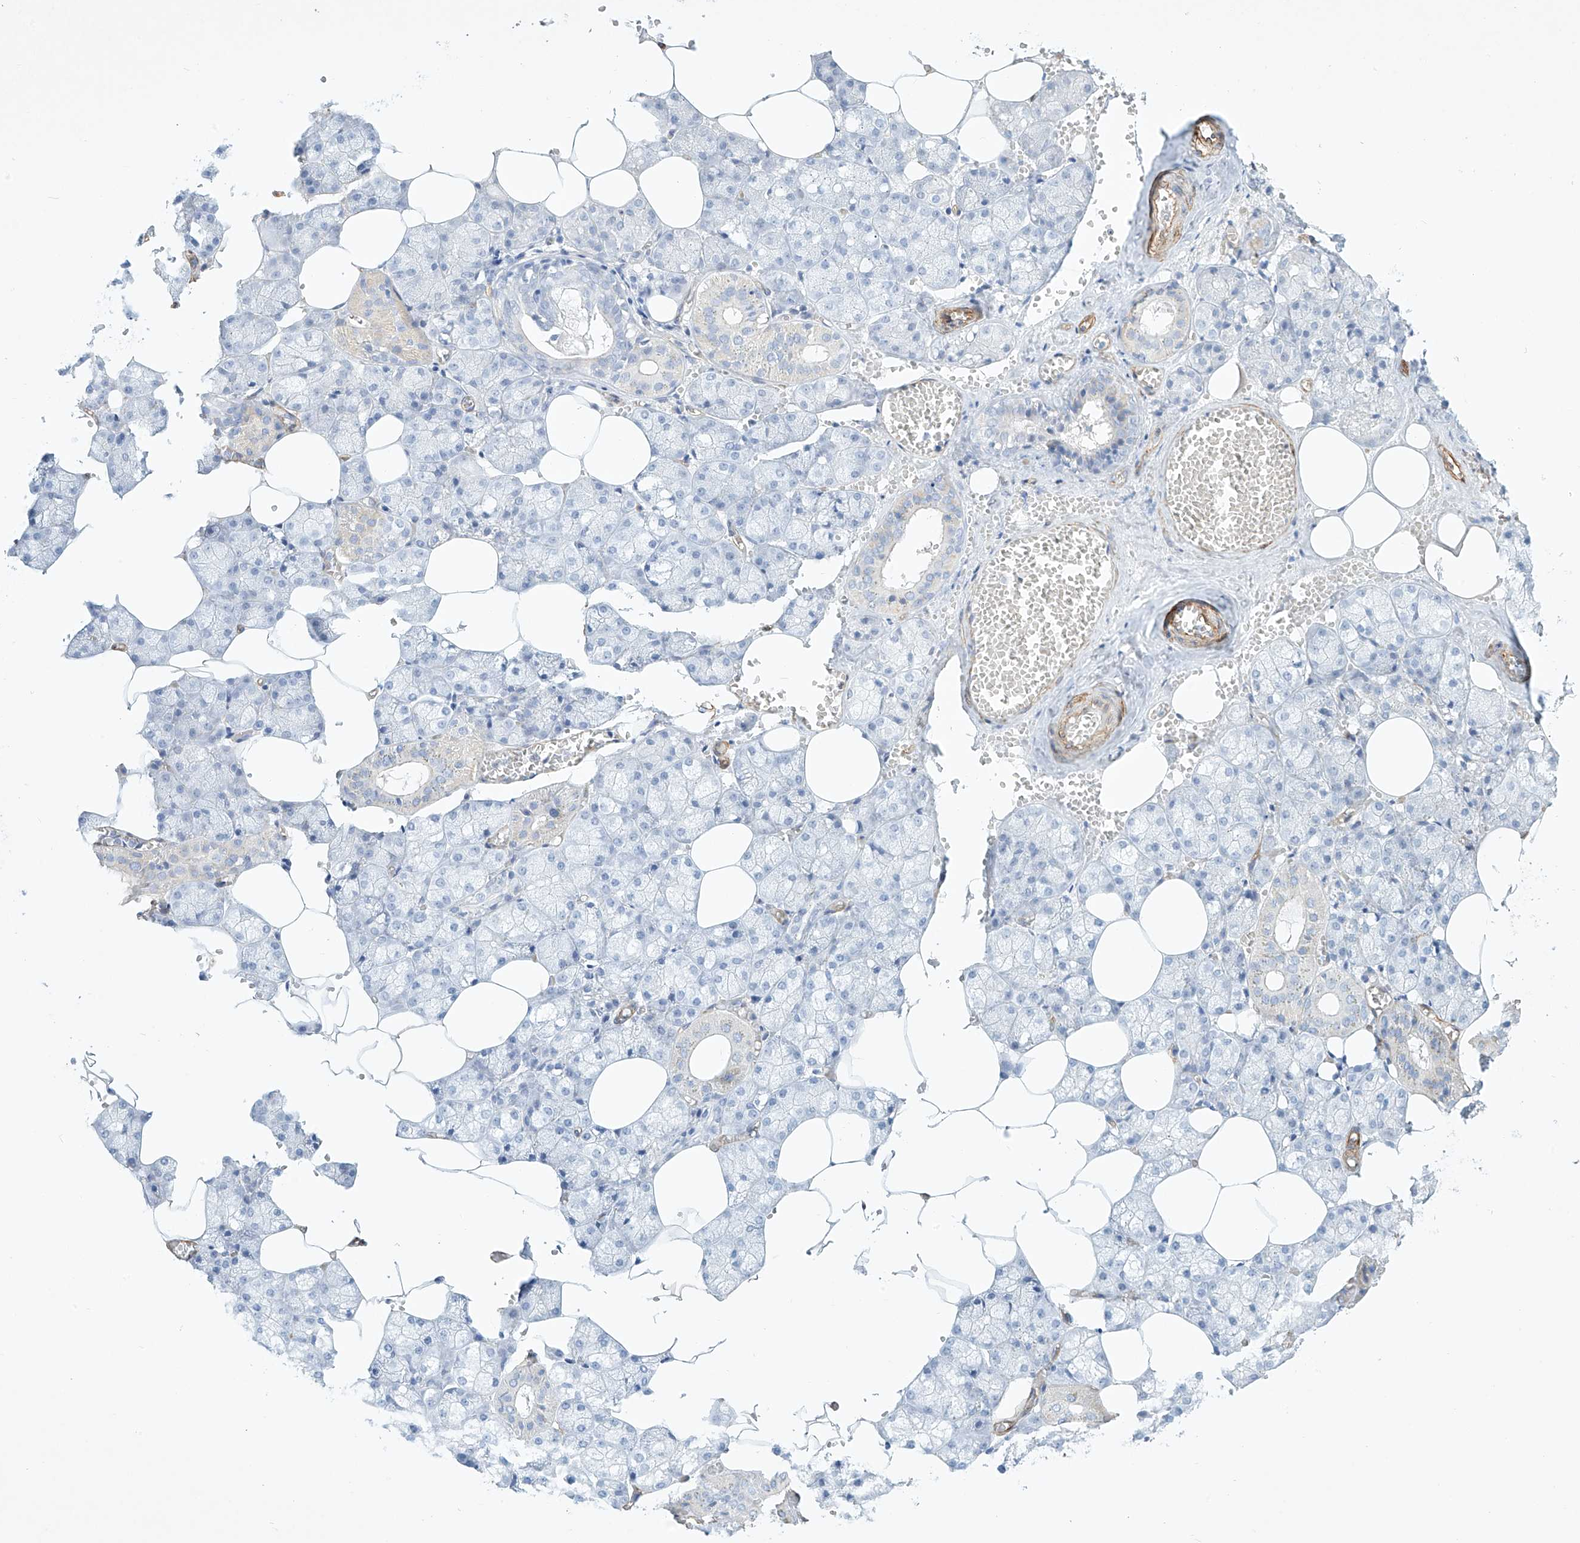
{"staining": {"intensity": "negative", "quantity": "none", "location": "none"}, "tissue": "salivary gland", "cell_type": "Glandular cells", "image_type": "normal", "snomed": [{"axis": "morphology", "description": "Normal tissue, NOS"}, {"axis": "topography", "description": "Salivary gland"}], "caption": "Immunohistochemistry (IHC) image of normal salivary gland: human salivary gland stained with DAB (3,3'-diaminobenzidine) exhibits no significant protein staining in glandular cells. (DAB immunohistochemistry (IHC) with hematoxylin counter stain).", "gene": "REEP2", "patient": {"sex": "male", "age": 62}}